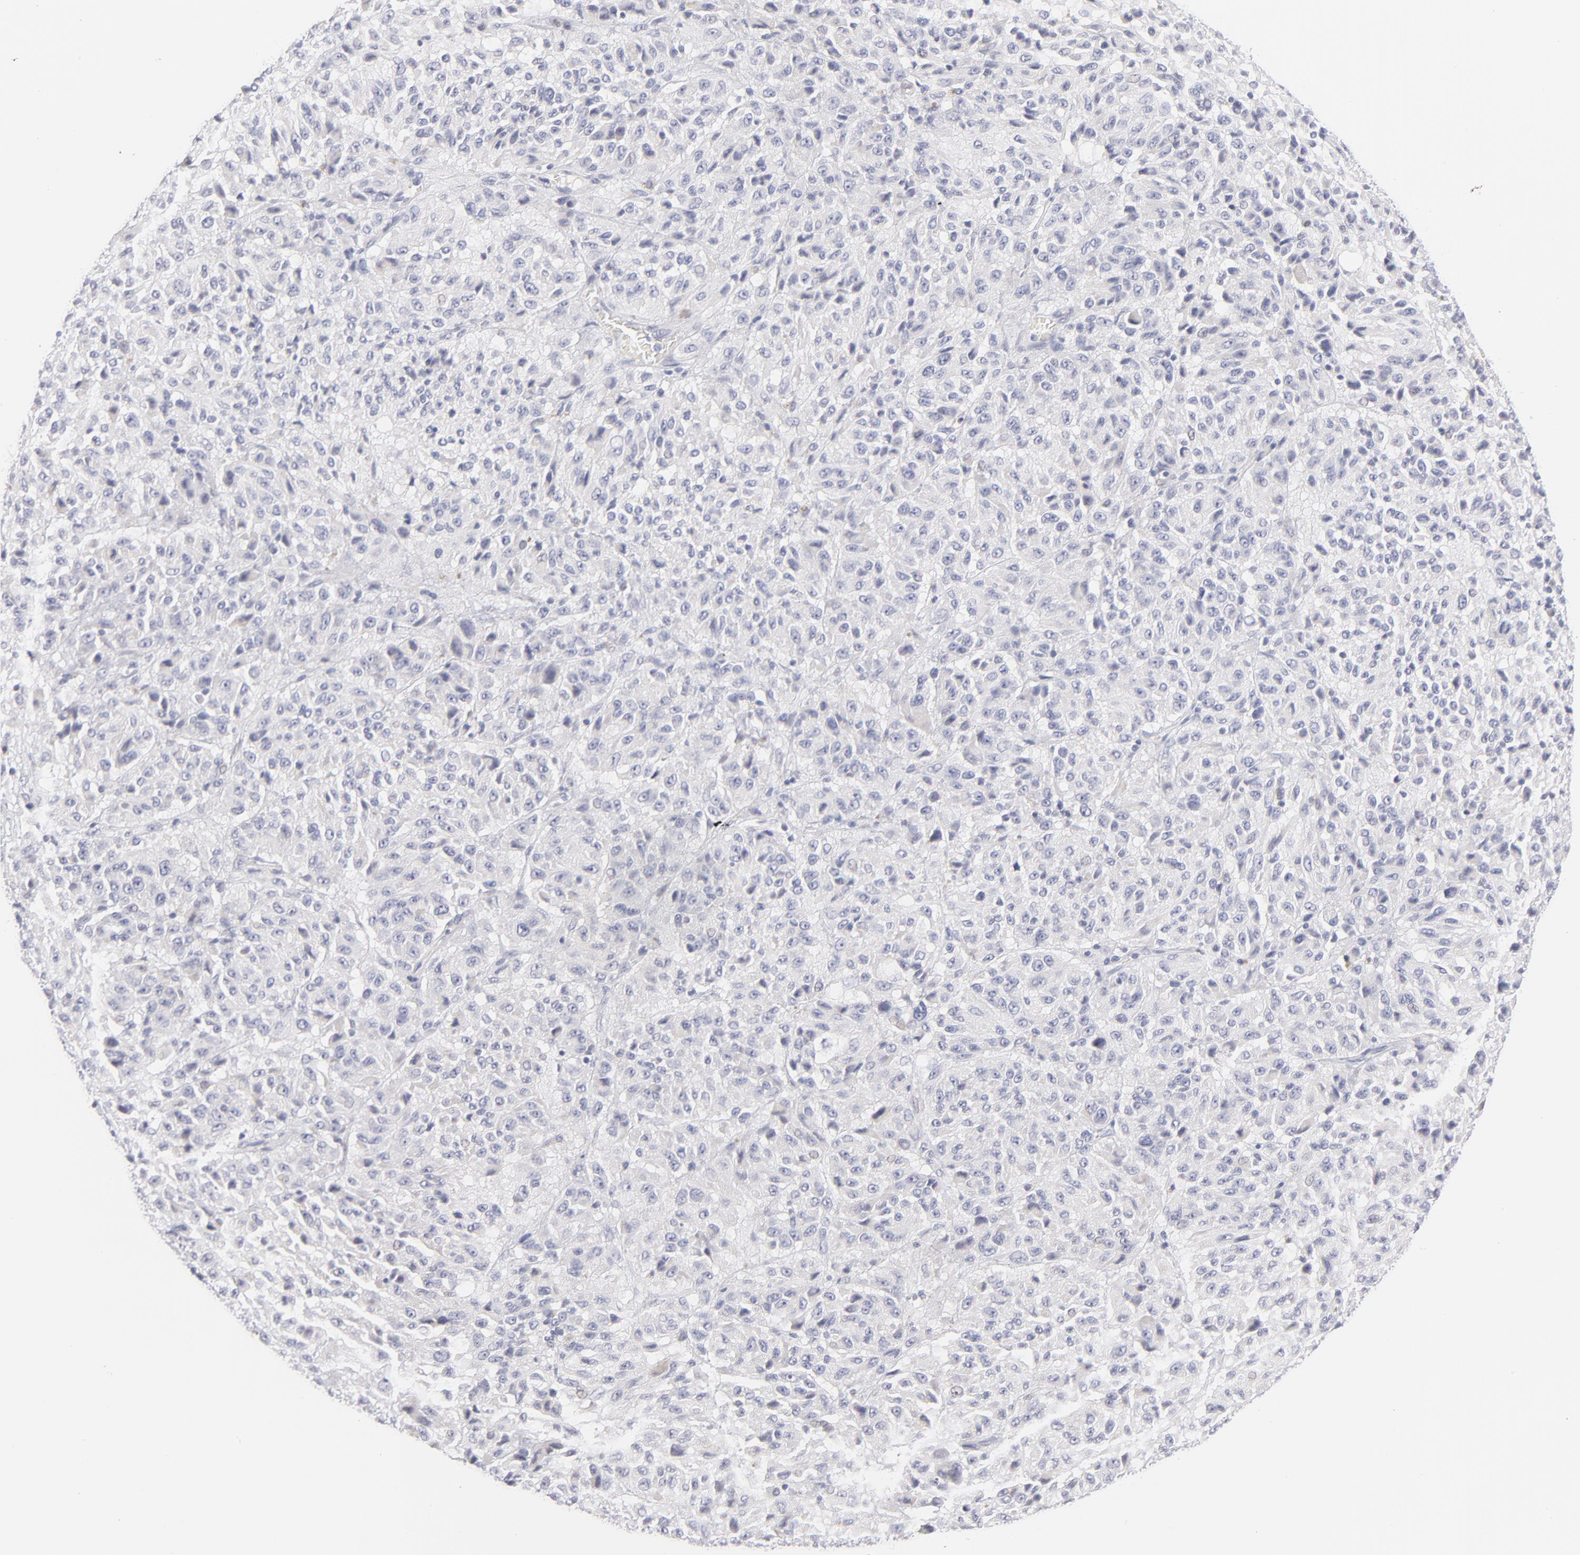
{"staining": {"intensity": "negative", "quantity": "none", "location": "none"}, "tissue": "melanoma", "cell_type": "Tumor cells", "image_type": "cancer", "snomed": [{"axis": "morphology", "description": "Malignant melanoma, Metastatic site"}, {"axis": "topography", "description": "Lung"}], "caption": "Human malignant melanoma (metastatic site) stained for a protein using immunohistochemistry demonstrates no expression in tumor cells.", "gene": "MTHFD2", "patient": {"sex": "male", "age": 64}}